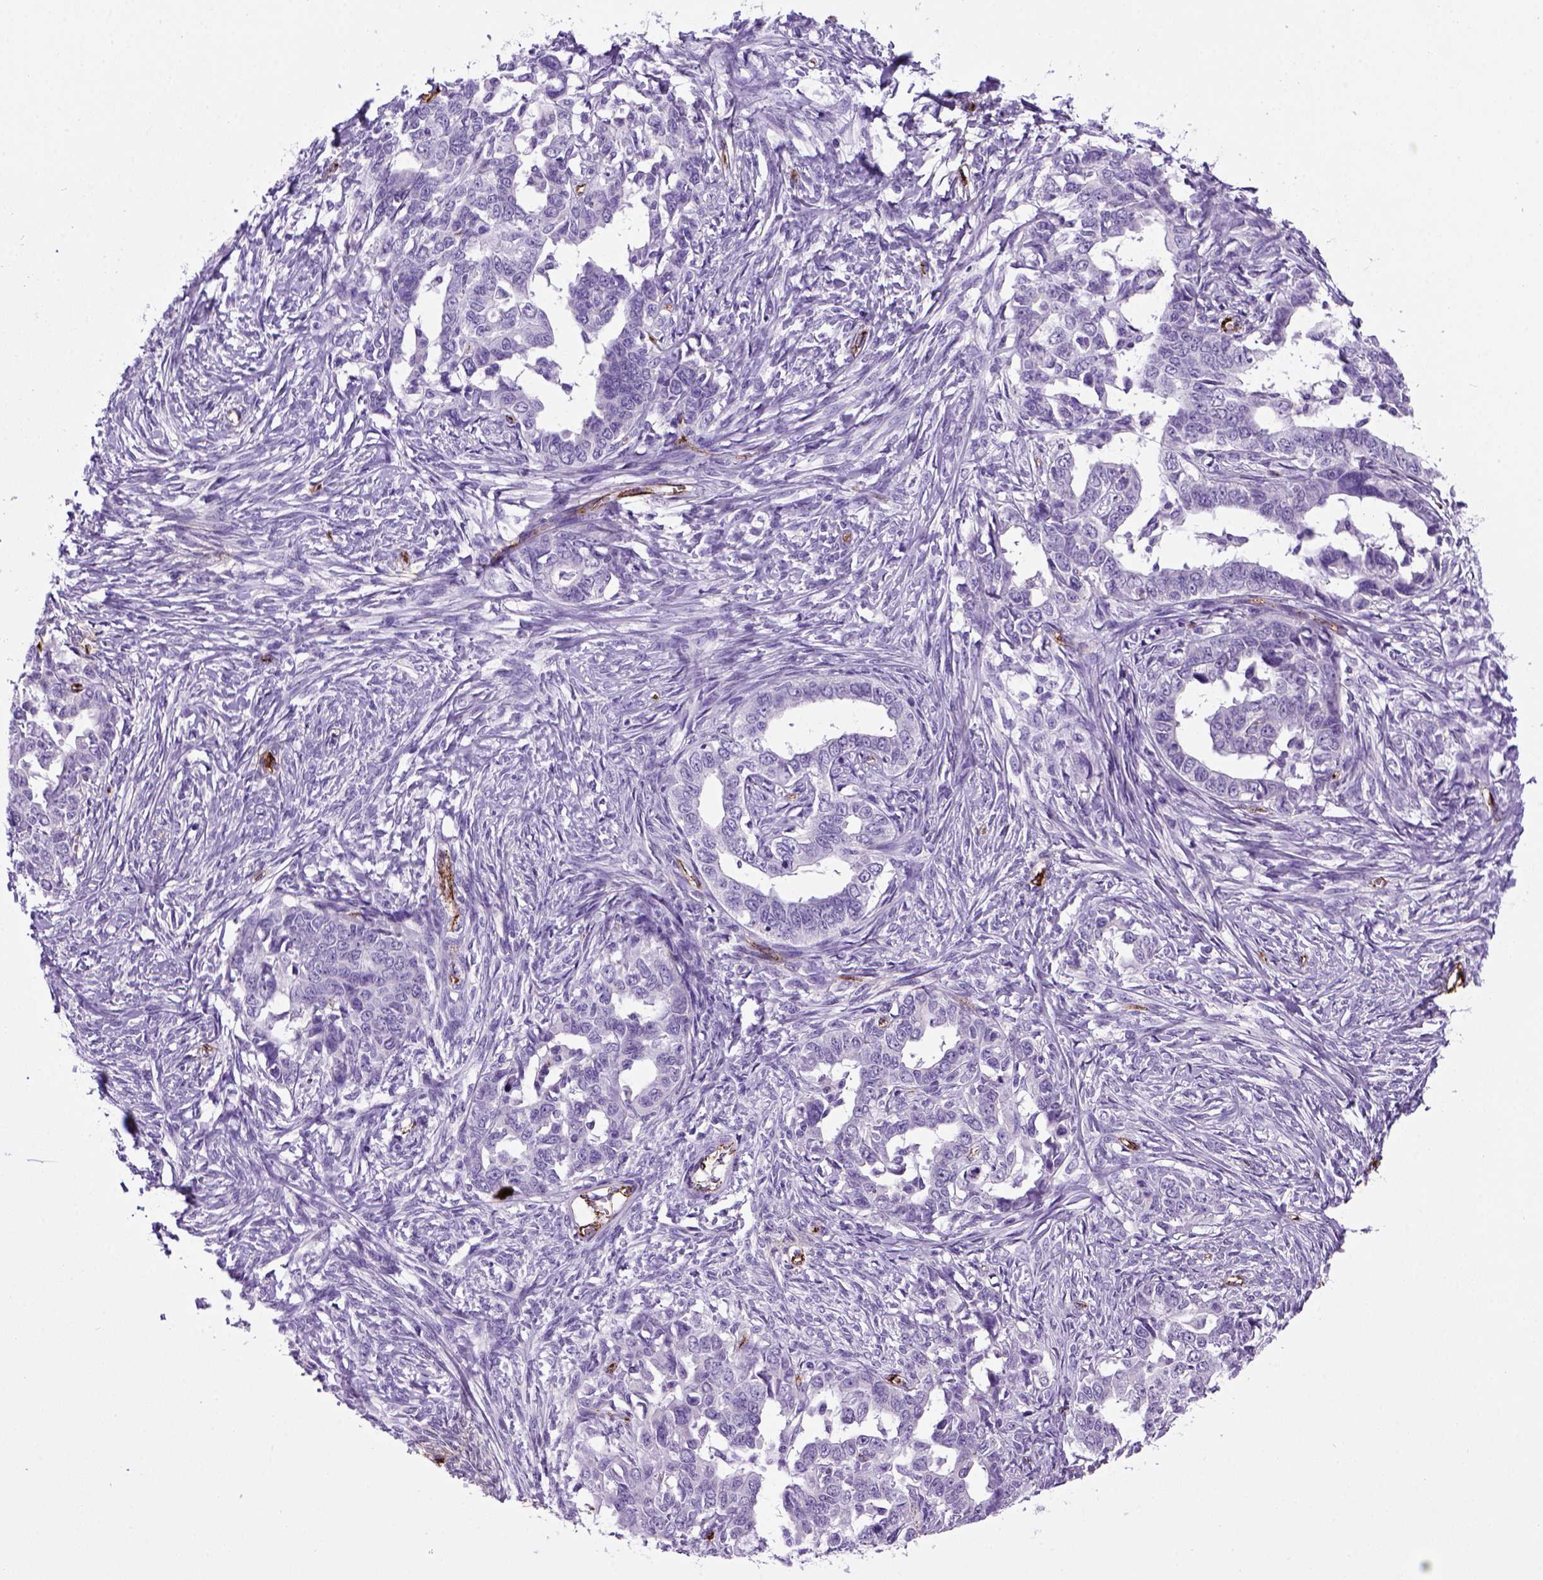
{"staining": {"intensity": "negative", "quantity": "none", "location": "none"}, "tissue": "ovarian cancer", "cell_type": "Tumor cells", "image_type": "cancer", "snomed": [{"axis": "morphology", "description": "Cystadenocarcinoma, serous, NOS"}, {"axis": "topography", "description": "Ovary"}], "caption": "Protein analysis of ovarian serous cystadenocarcinoma demonstrates no significant expression in tumor cells.", "gene": "VWF", "patient": {"sex": "female", "age": 69}}